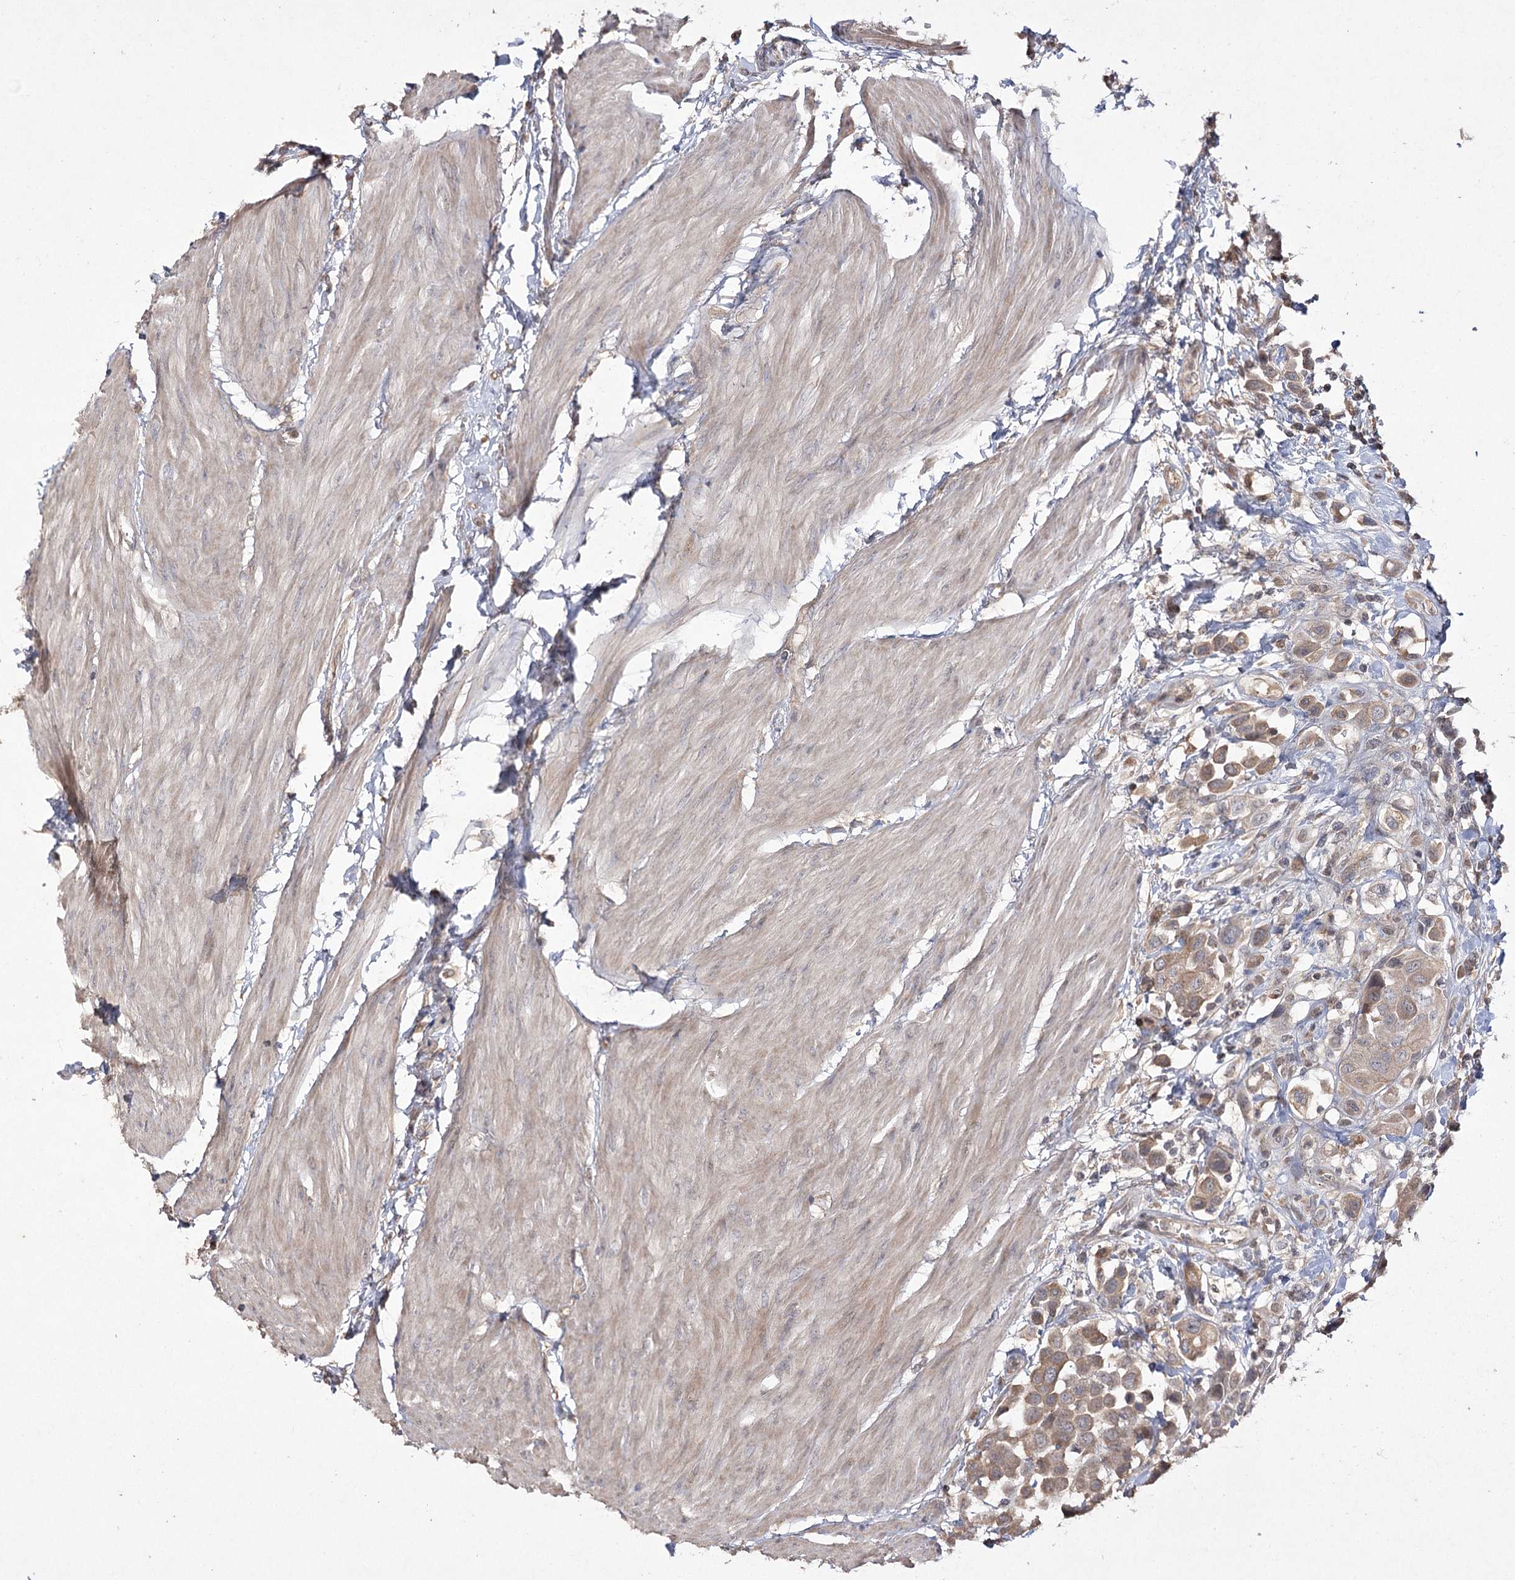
{"staining": {"intensity": "moderate", "quantity": ">75%", "location": "cytoplasmic/membranous"}, "tissue": "urothelial cancer", "cell_type": "Tumor cells", "image_type": "cancer", "snomed": [{"axis": "morphology", "description": "Urothelial carcinoma, High grade"}, {"axis": "topography", "description": "Urinary bladder"}], "caption": "Human high-grade urothelial carcinoma stained with a protein marker demonstrates moderate staining in tumor cells.", "gene": "FANCL", "patient": {"sex": "male", "age": 50}}